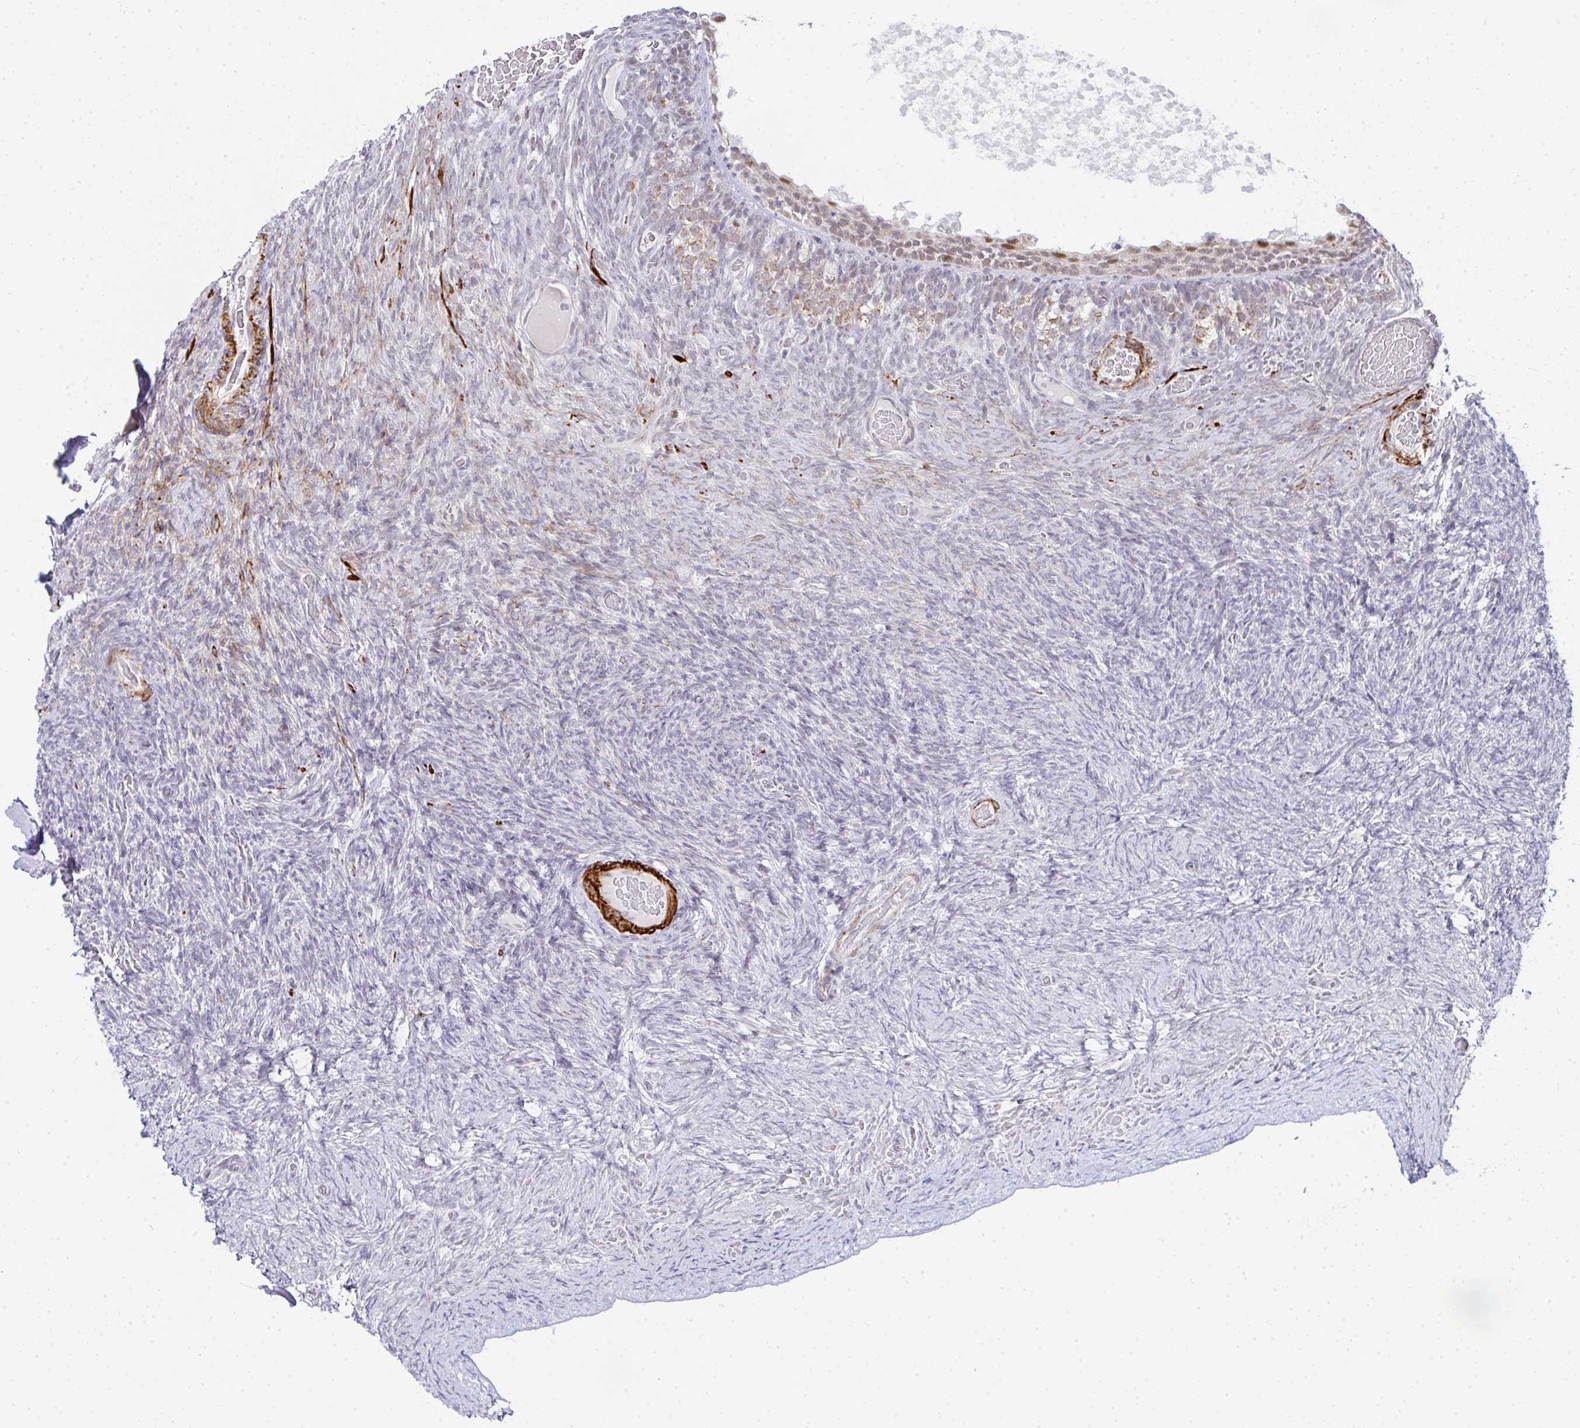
{"staining": {"intensity": "weak", "quantity": ">75%", "location": "nuclear"}, "tissue": "ovary", "cell_type": "Follicle cells", "image_type": "normal", "snomed": [{"axis": "morphology", "description": "Normal tissue, NOS"}, {"axis": "topography", "description": "Ovary"}], "caption": "A high-resolution micrograph shows IHC staining of benign ovary, which displays weak nuclear positivity in approximately >75% of follicle cells.", "gene": "GINS2", "patient": {"sex": "female", "age": 34}}